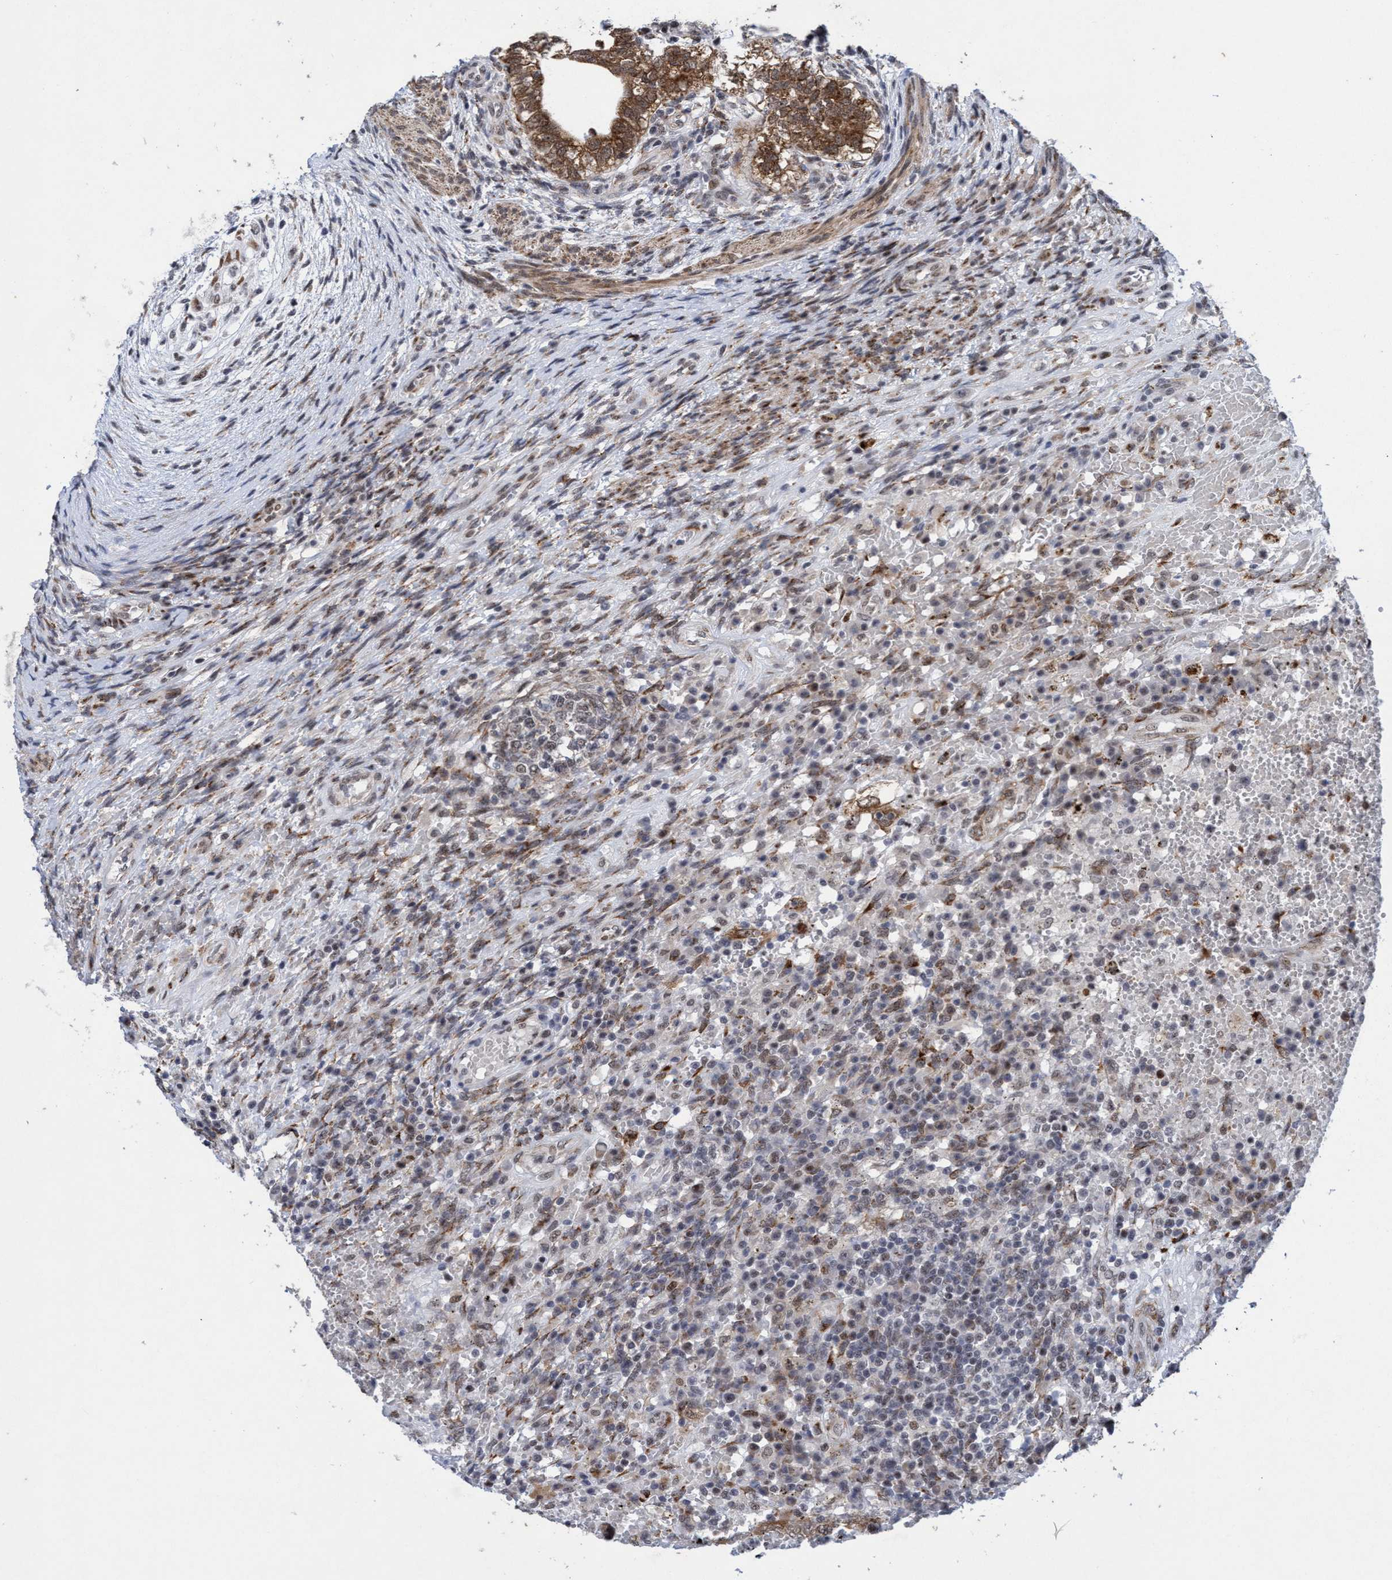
{"staining": {"intensity": "moderate", "quantity": ">75%", "location": "cytoplasmic/membranous,nuclear"}, "tissue": "testis cancer", "cell_type": "Tumor cells", "image_type": "cancer", "snomed": [{"axis": "morphology", "description": "Carcinoma, Embryonal, NOS"}, {"axis": "topography", "description": "Testis"}], "caption": "Immunohistochemical staining of testis cancer reveals moderate cytoplasmic/membranous and nuclear protein expression in about >75% of tumor cells.", "gene": "GLT6D1", "patient": {"sex": "male", "age": 26}}